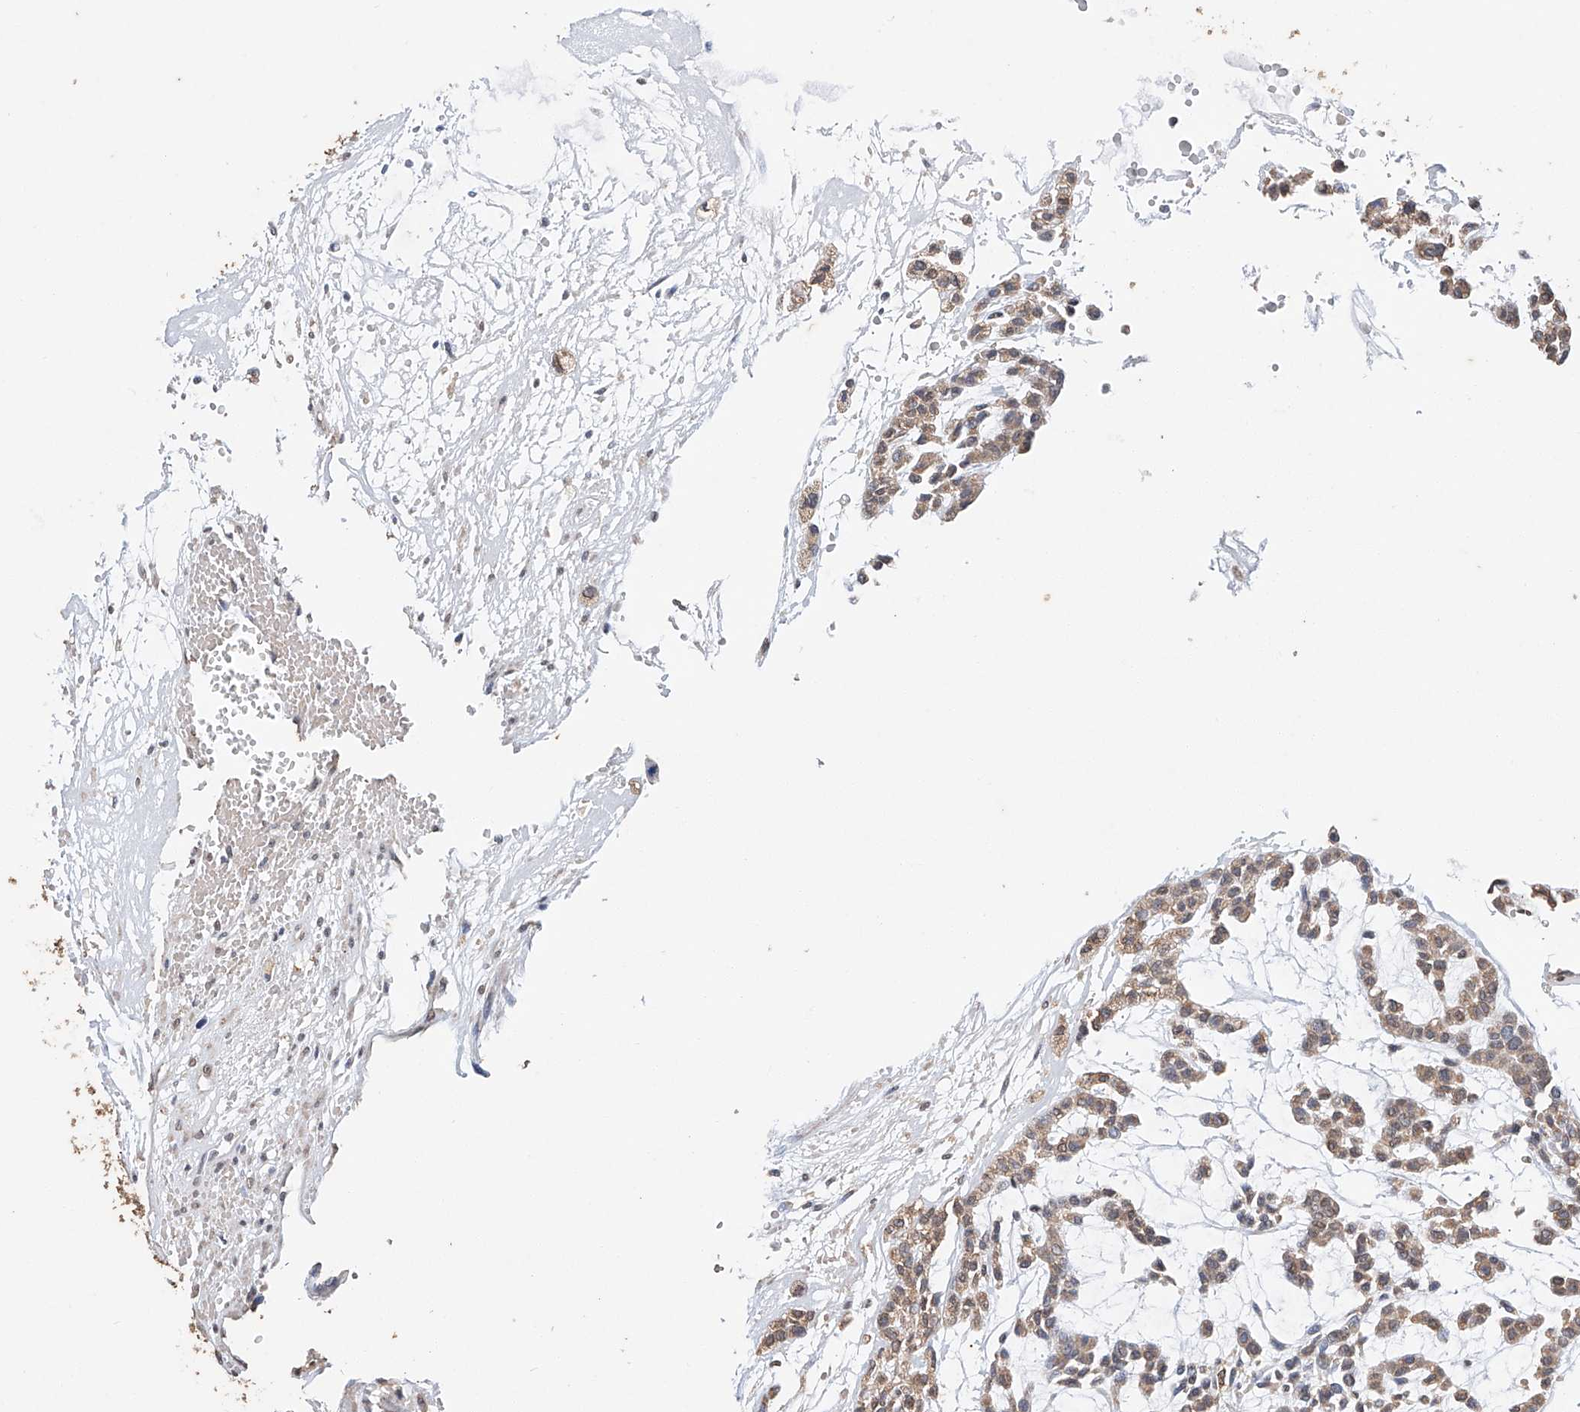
{"staining": {"intensity": "moderate", "quantity": ">75%", "location": "cytoplasmic/membranous"}, "tissue": "head and neck cancer", "cell_type": "Tumor cells", "image_type": "cancer", "snomed": [{"axis": "morphology", "description": "Adenocarcinoma, NOS"}, {"axis": "morphology", "description": "Adenoma, NOS"}, {"axis": "topography", "description": "Head-Neck"}], "caption": "An image showing moderate cytoplasmic/membranous positivity in about >75% of tumor cells in head and neck adenoma, as visualized by brown immunohistochemical staining.", "gene": "CERS4", "patient": {"sex": "female", "age": 55}}